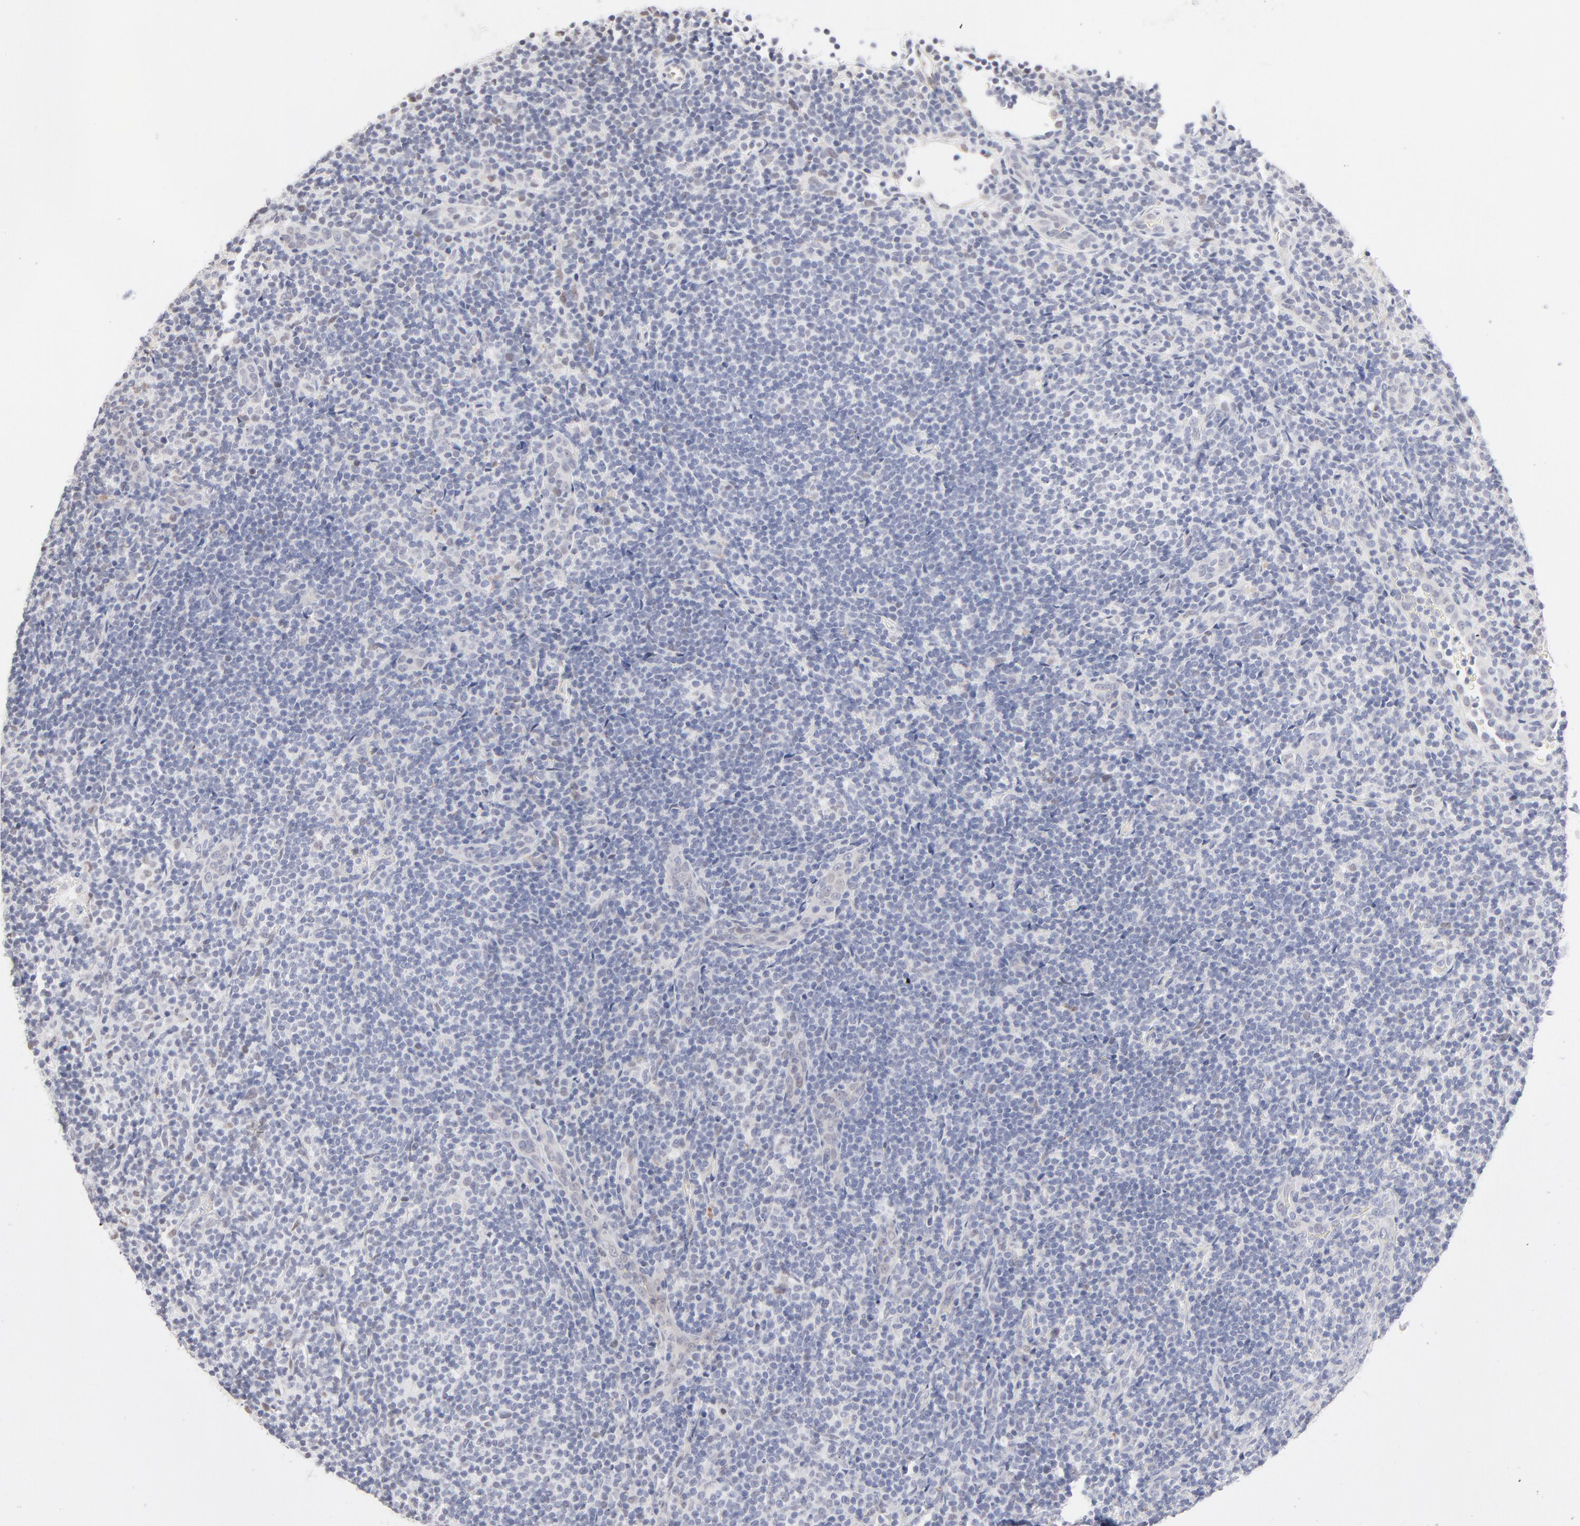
{"staining": {"intensity": "negative", "quantity": "none", "location": "none"}, "tissue": "lymphoma", "cell_type": "Tumor cells", "image_type": "cancer", "snomed": [{"axis": "morphology", "description": "Malignant lymphoma, non-Hodgkin's type, Low grade"}, {"axis": "topography", "description": "Lymph node"}], "caption": "High power microscopy photomicrograph of an IHC histopathology image of lymphoma, revealing no significant positivity in tumor cells.", "gene": "RBM3", "patient": {"sex": "female", "age": 76}}